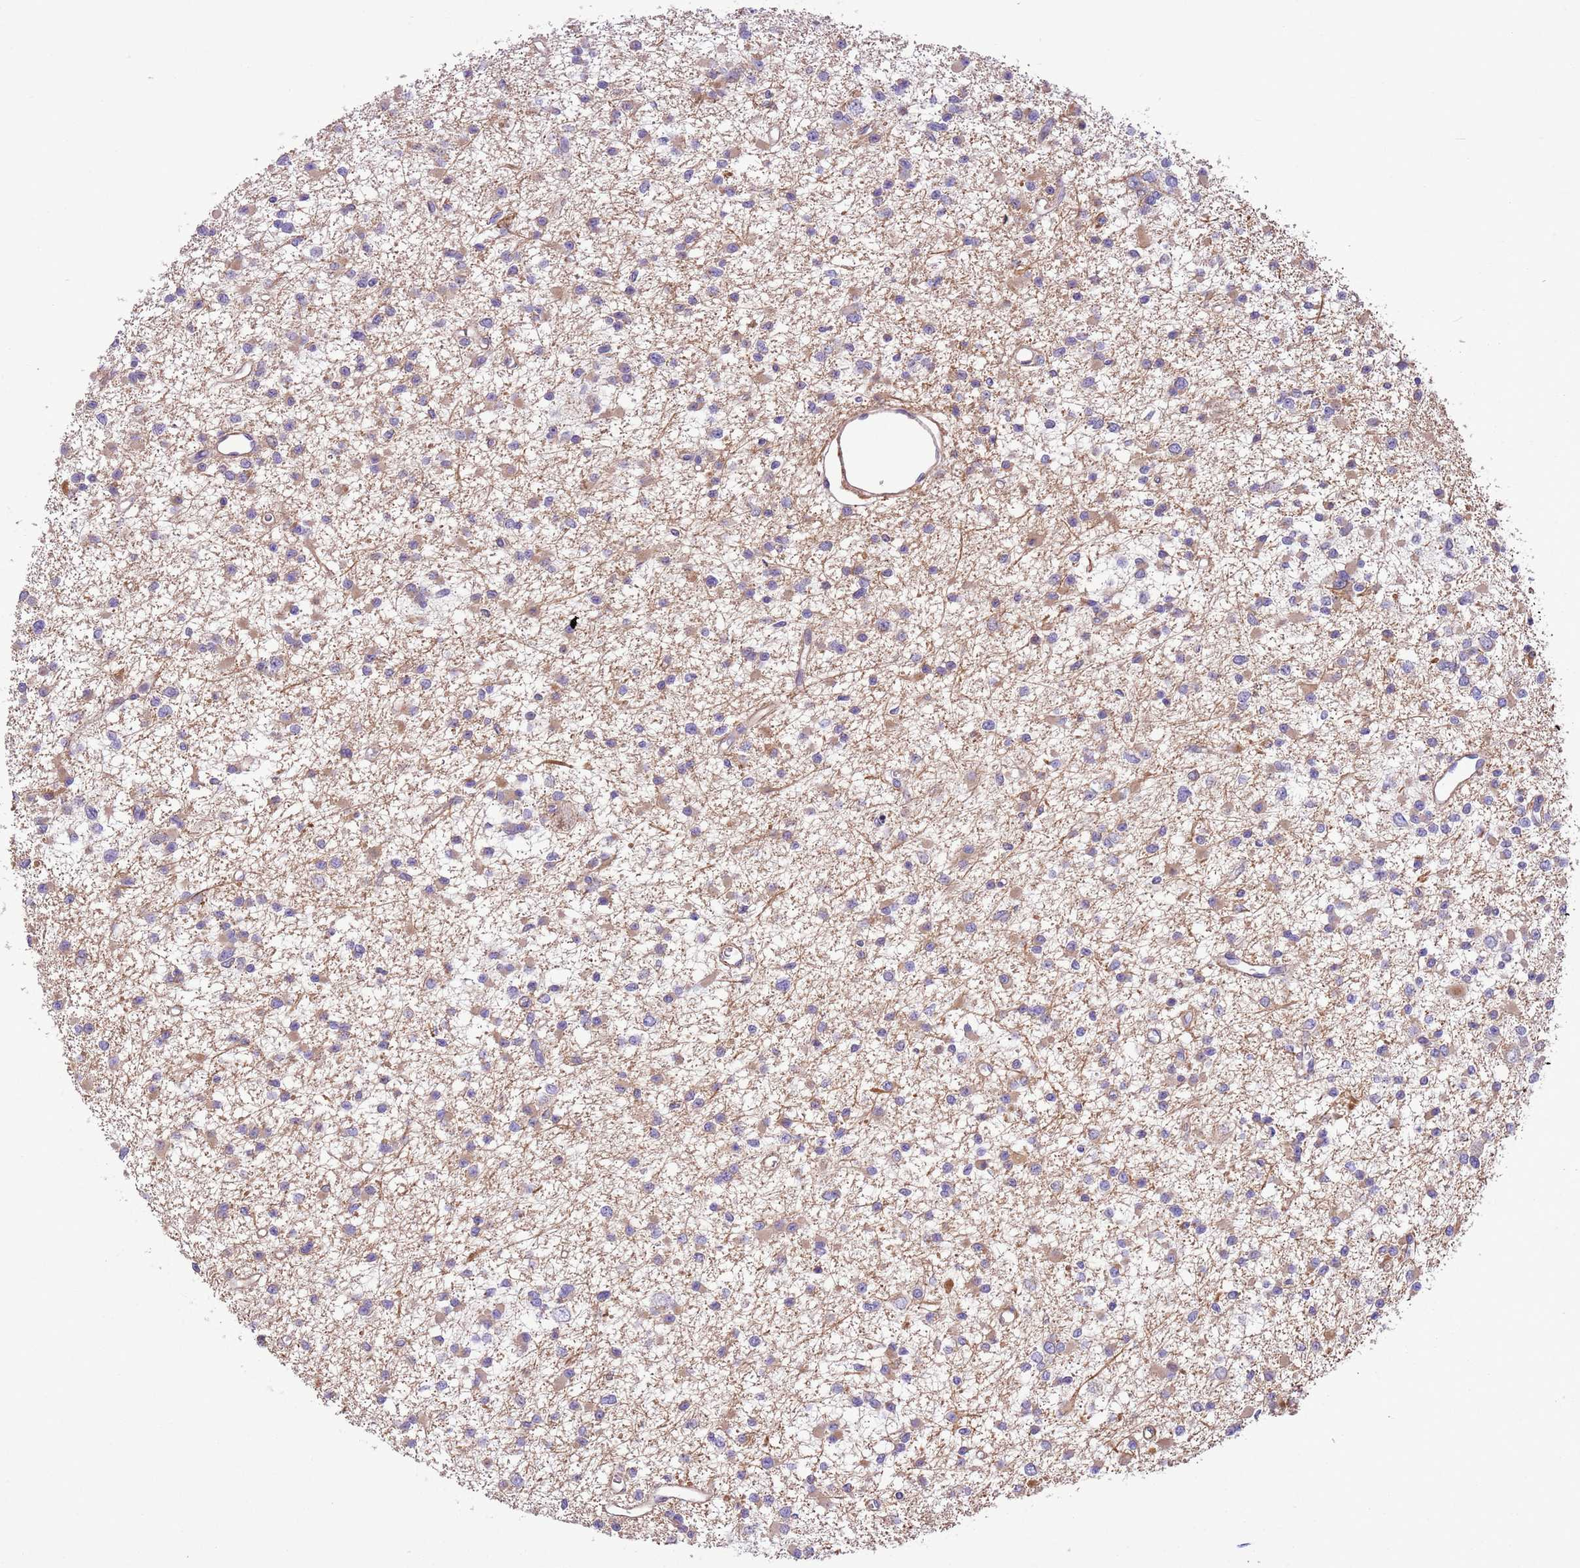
{"staining": {"intensity": "weak", "quantity": "<25%", "location": "cytoplasmic/membranous"}, "tissue": "glioma", "cell_type": "Tumor cells", "image_type": "cancer", "snomed": [{"axis": "morphology", "description": "Glioma, malignant, Low grade"}, {"axis": "topography", "description": "Brain"}], "caption": "Tumor cells show no significant expression in malignant low-grade glioma. The staining was performed using DAB (3,3'-diaminobenzidine) to visualize the protein expression in brown, while the nuclei were stained in blue with hematoxylin (Magnification: 20x).", "gene": "FAM89B", "patient": {"sex": "female", "age": 22}}